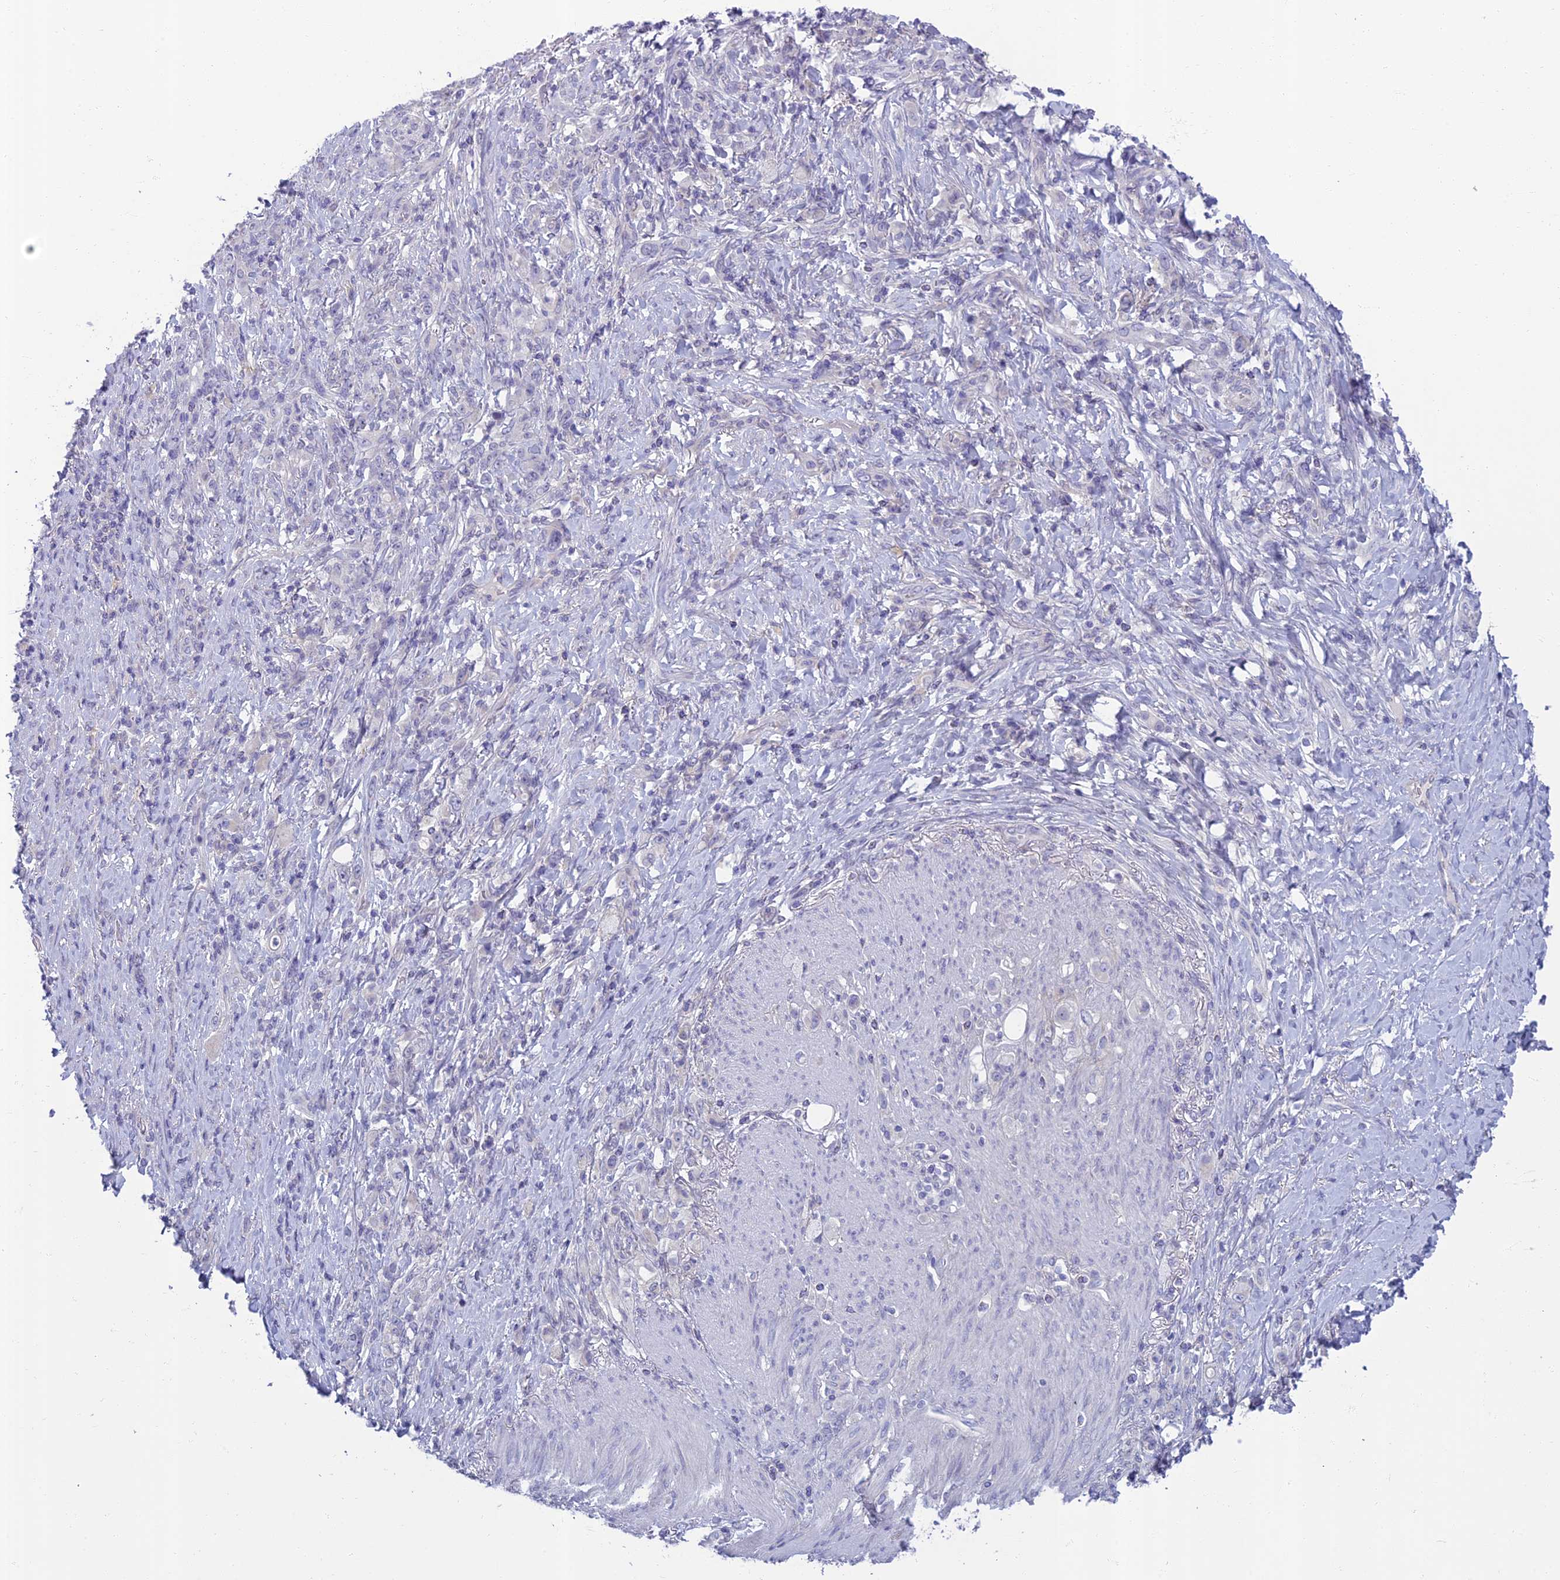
{"staining": {"intensity": "negative", "quantity": "none", "location": "none"}, "tissue": "stomach cancer", "cell_type": "Tumor cells", "image_type": "cancer", "snomed": [{"axis": "morphology", "description": "Normal tissue, NOS"}, {"axis": "morphology", "description": "Adenocarcinoma, NOS"}, {"axis": "topography", "description": "Stomach"}], "caption": "An image of human adenocarcinoma (stomach) is negative for staining in tumor cells.", "gene": "SLC25A41", "patient": {"sex": "female", "age": 79}}